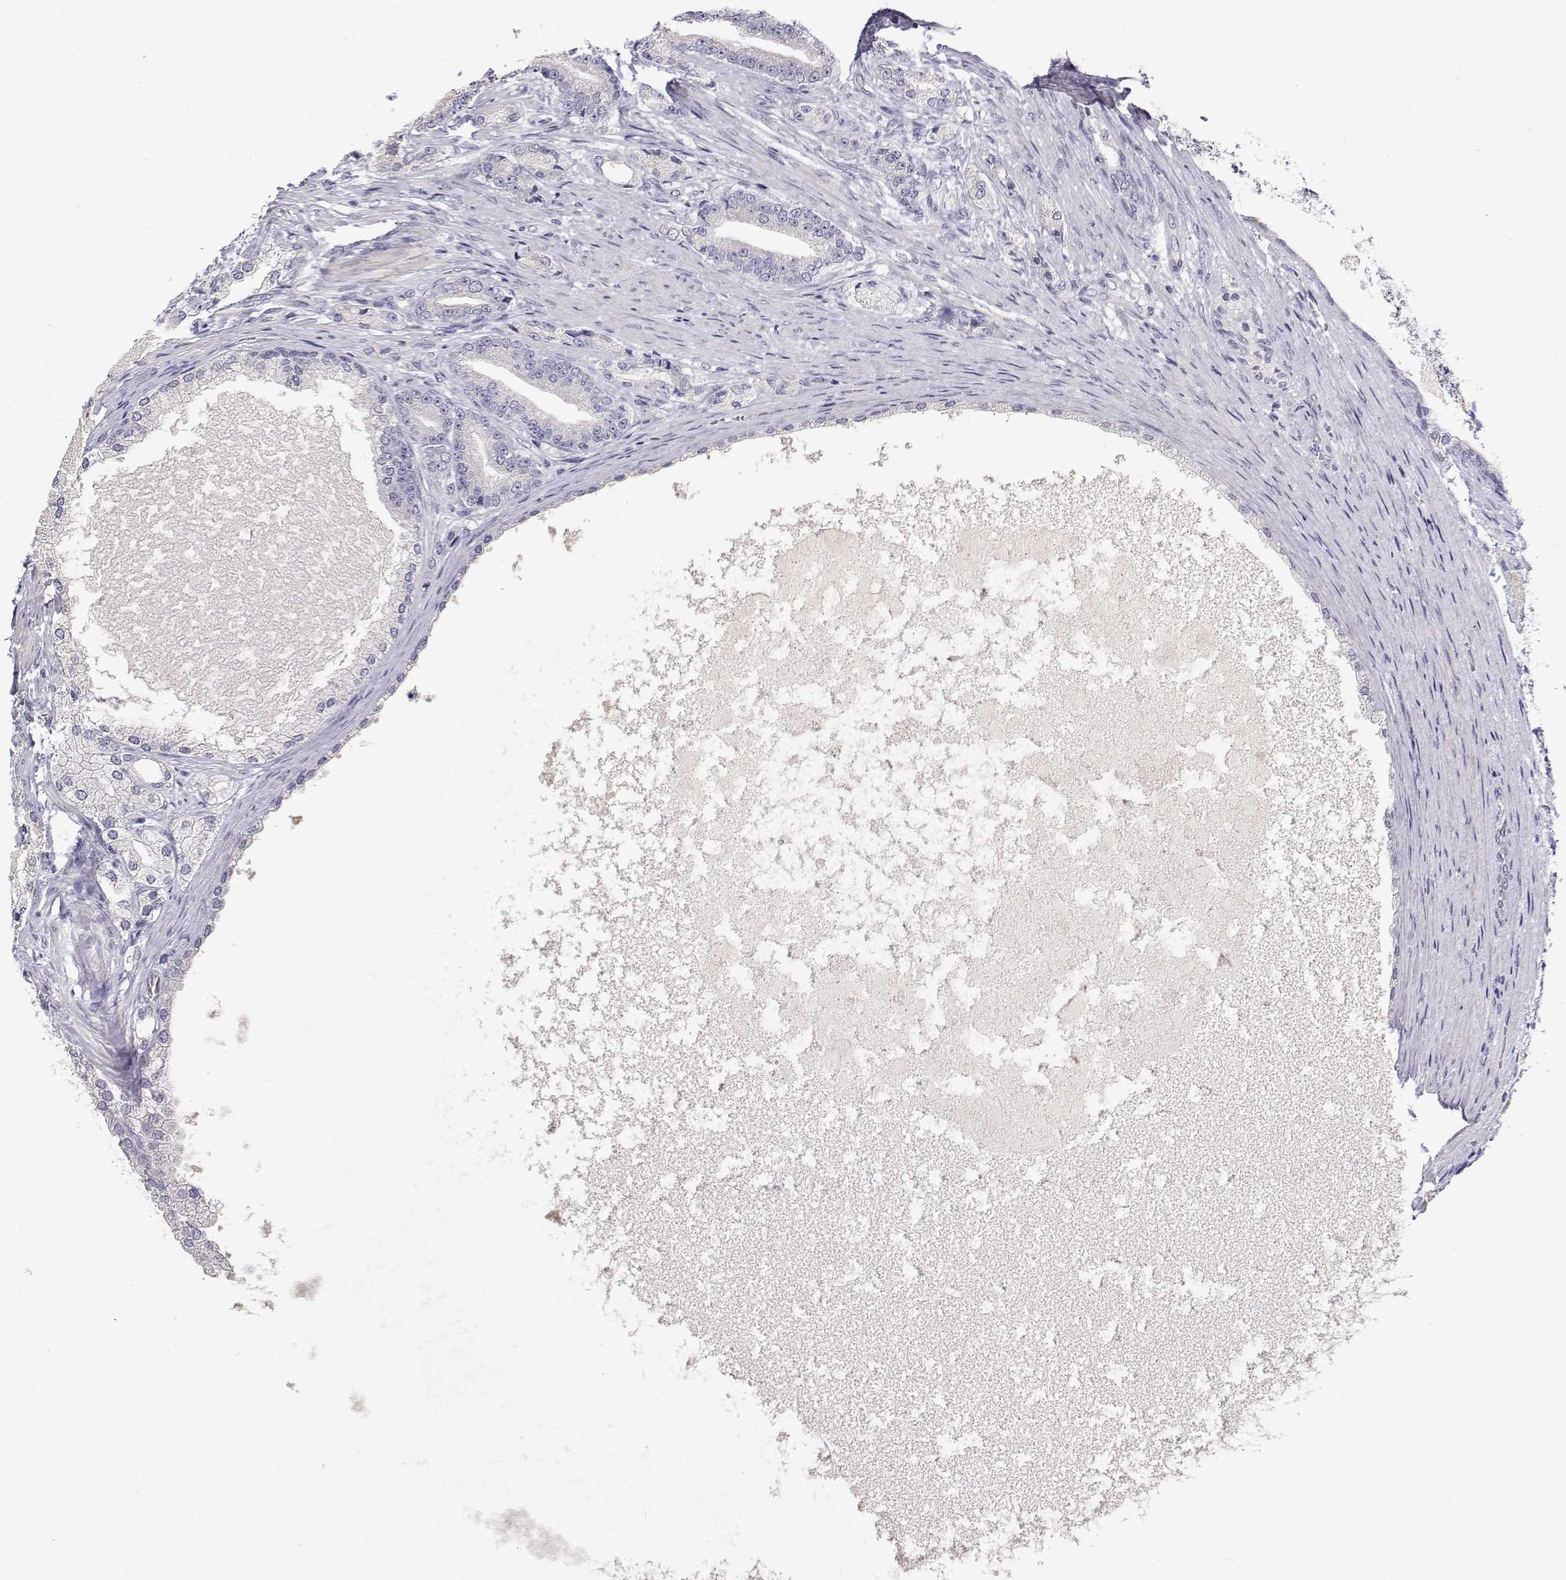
{"staining": {"intensity": "negative", "quantity": "none", "location": "none"}, "tissue": "prostate cancer", "cell_type": "Tumor cells", "image_type": "cancer", "snomed": [{"axis": "morphology", "description": "Adenocarcinoma, High grade"}, {"axis": "topography", "description": "Prostate and seminal vesicle, NOS"}], "caption": "A high-resolution micrograph shows IHC staining of adenocarcinoma (high-grade) (prostate), which demonstrates no significant expression in tumor cells.", "gene": "ANKRD65", "patient": {"sex": "male", "age": 61}}